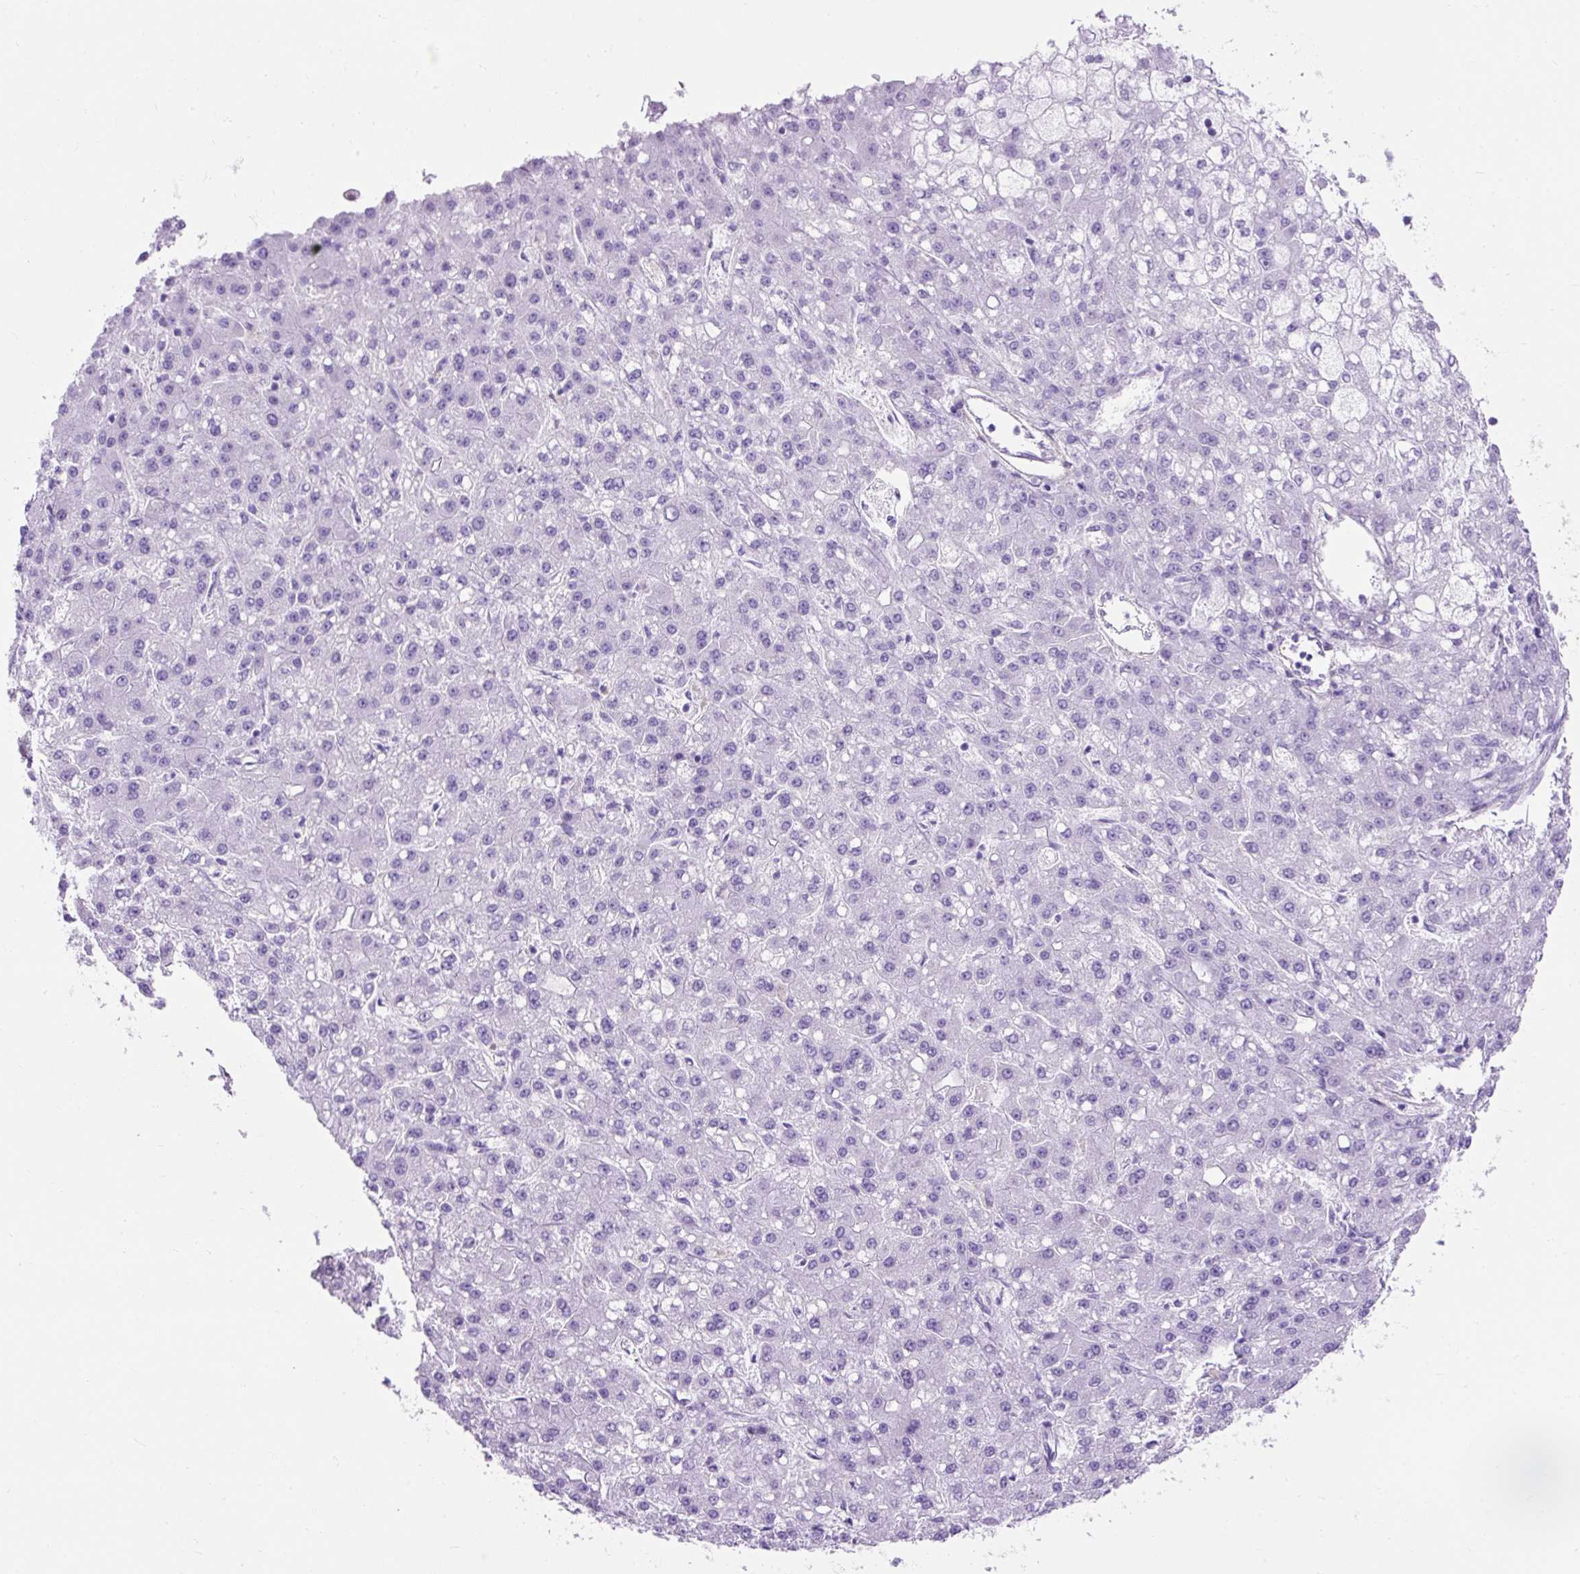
{"staining": {"intensity": "negative", "quantity": "none", "location": "none"}, "tissue": "liver cancer", "cell_type": "Tumor cells", "image_type": "cancer", "snomed": [{"axis": "morphology", "description": "Carcinoma, Hepatocellular, NOS"}, {"axis": "topography", "description": "Liver"}], "caption": "IHC of human liver cancer shows no positivity in tumor cells.", "gene": "KRT12", "patient": {"sex": "male", "age": 67}}